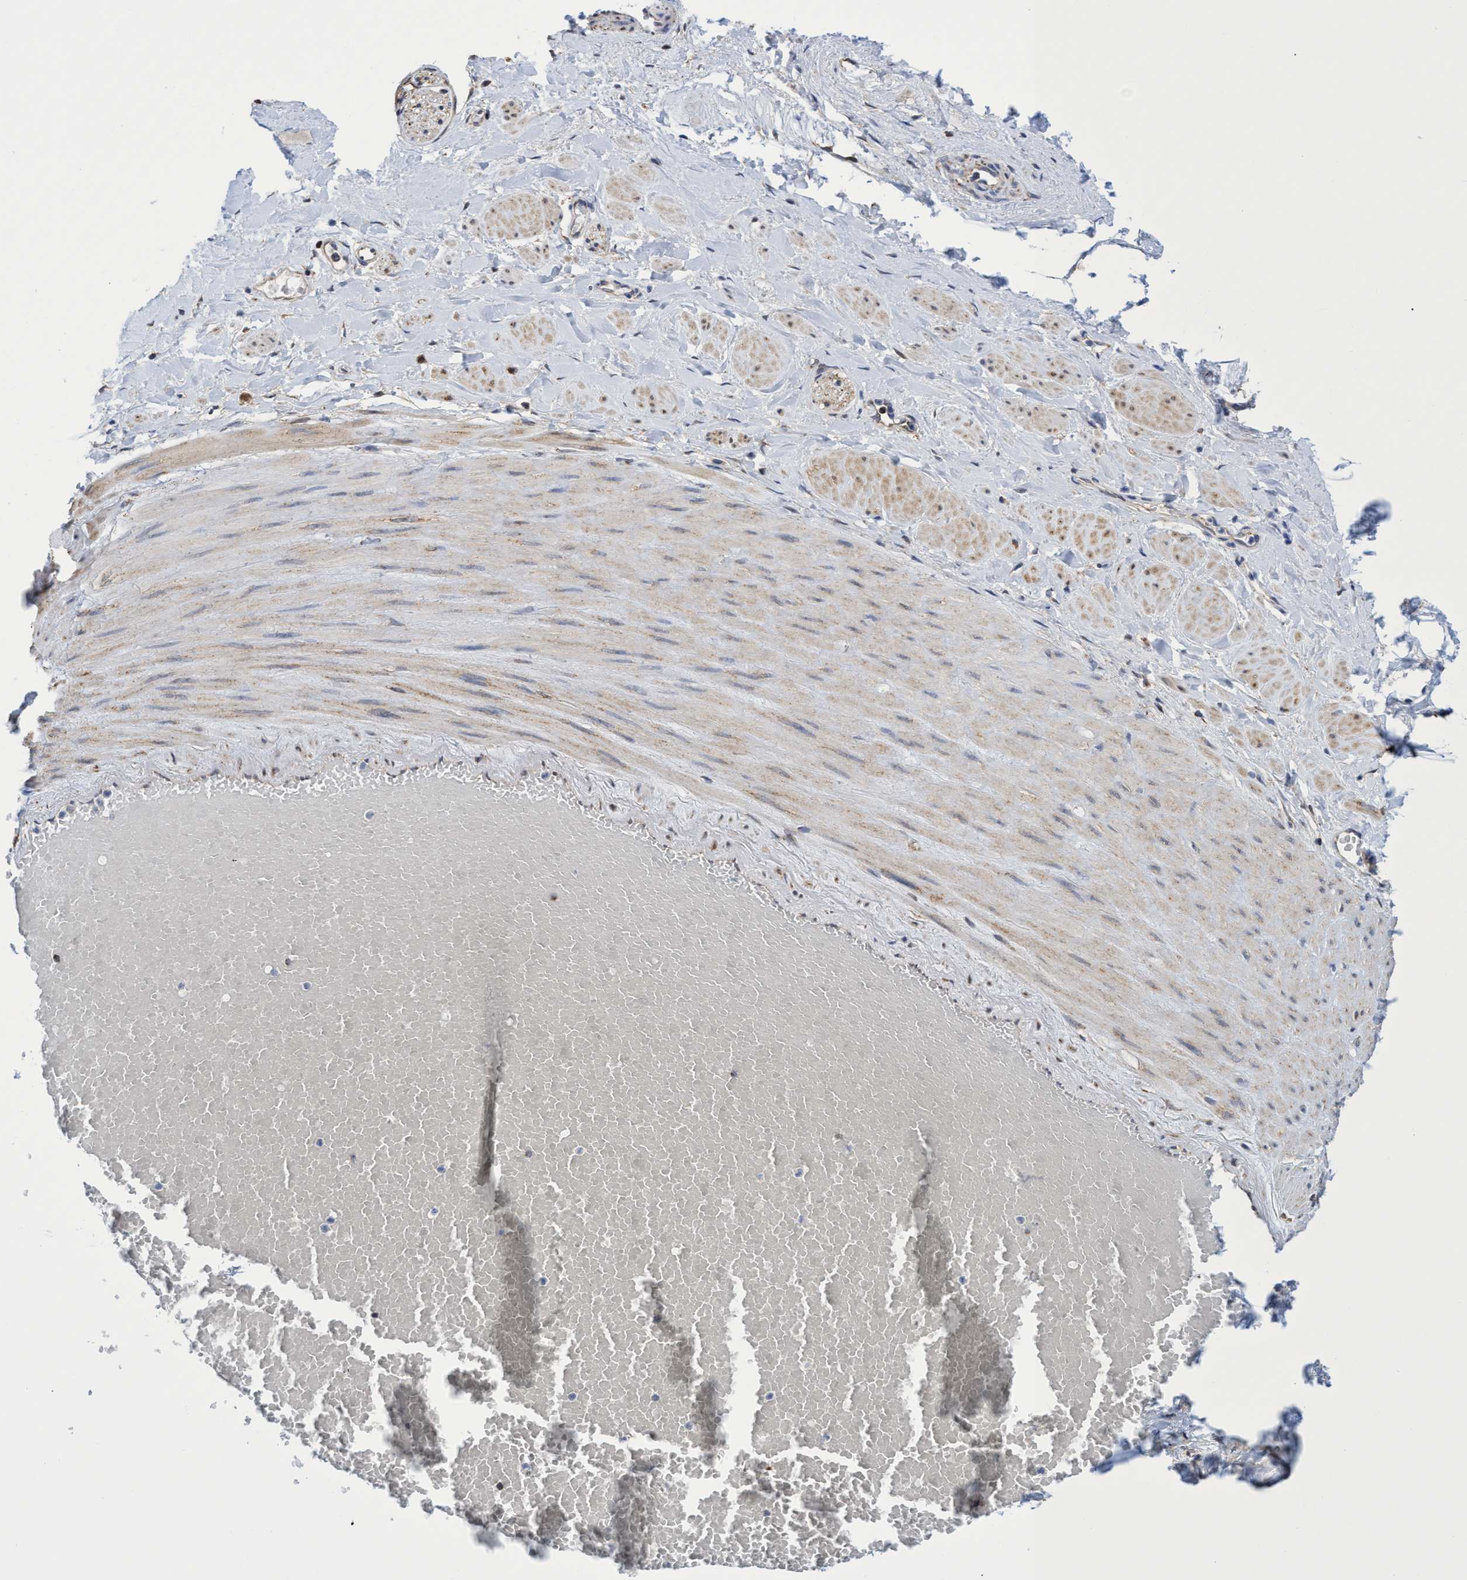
{"staining": {"intensity": "weak", "quantity": "<25%", "location": "cytoplasmic/membranous"}, "tissue": "adipose tissue", "cell_type": "Adipocytes", "image_type": "normal", "snomed": [{"axis": "morphology", "description": "Normal tissue, NOS"}, {"axis": "topography", "description": "Soft tissue"}, {"axis": "topography", "description": "Vascular tissue"}], "caption": "High power microscopy micrograph of an immunohistochemistry (IHC) histopathology image of benign adipose tissue, revealing no significant expression in adipocytes.", "gene": "CRYZ", "patient": {"sex": "female", "age": 35}}